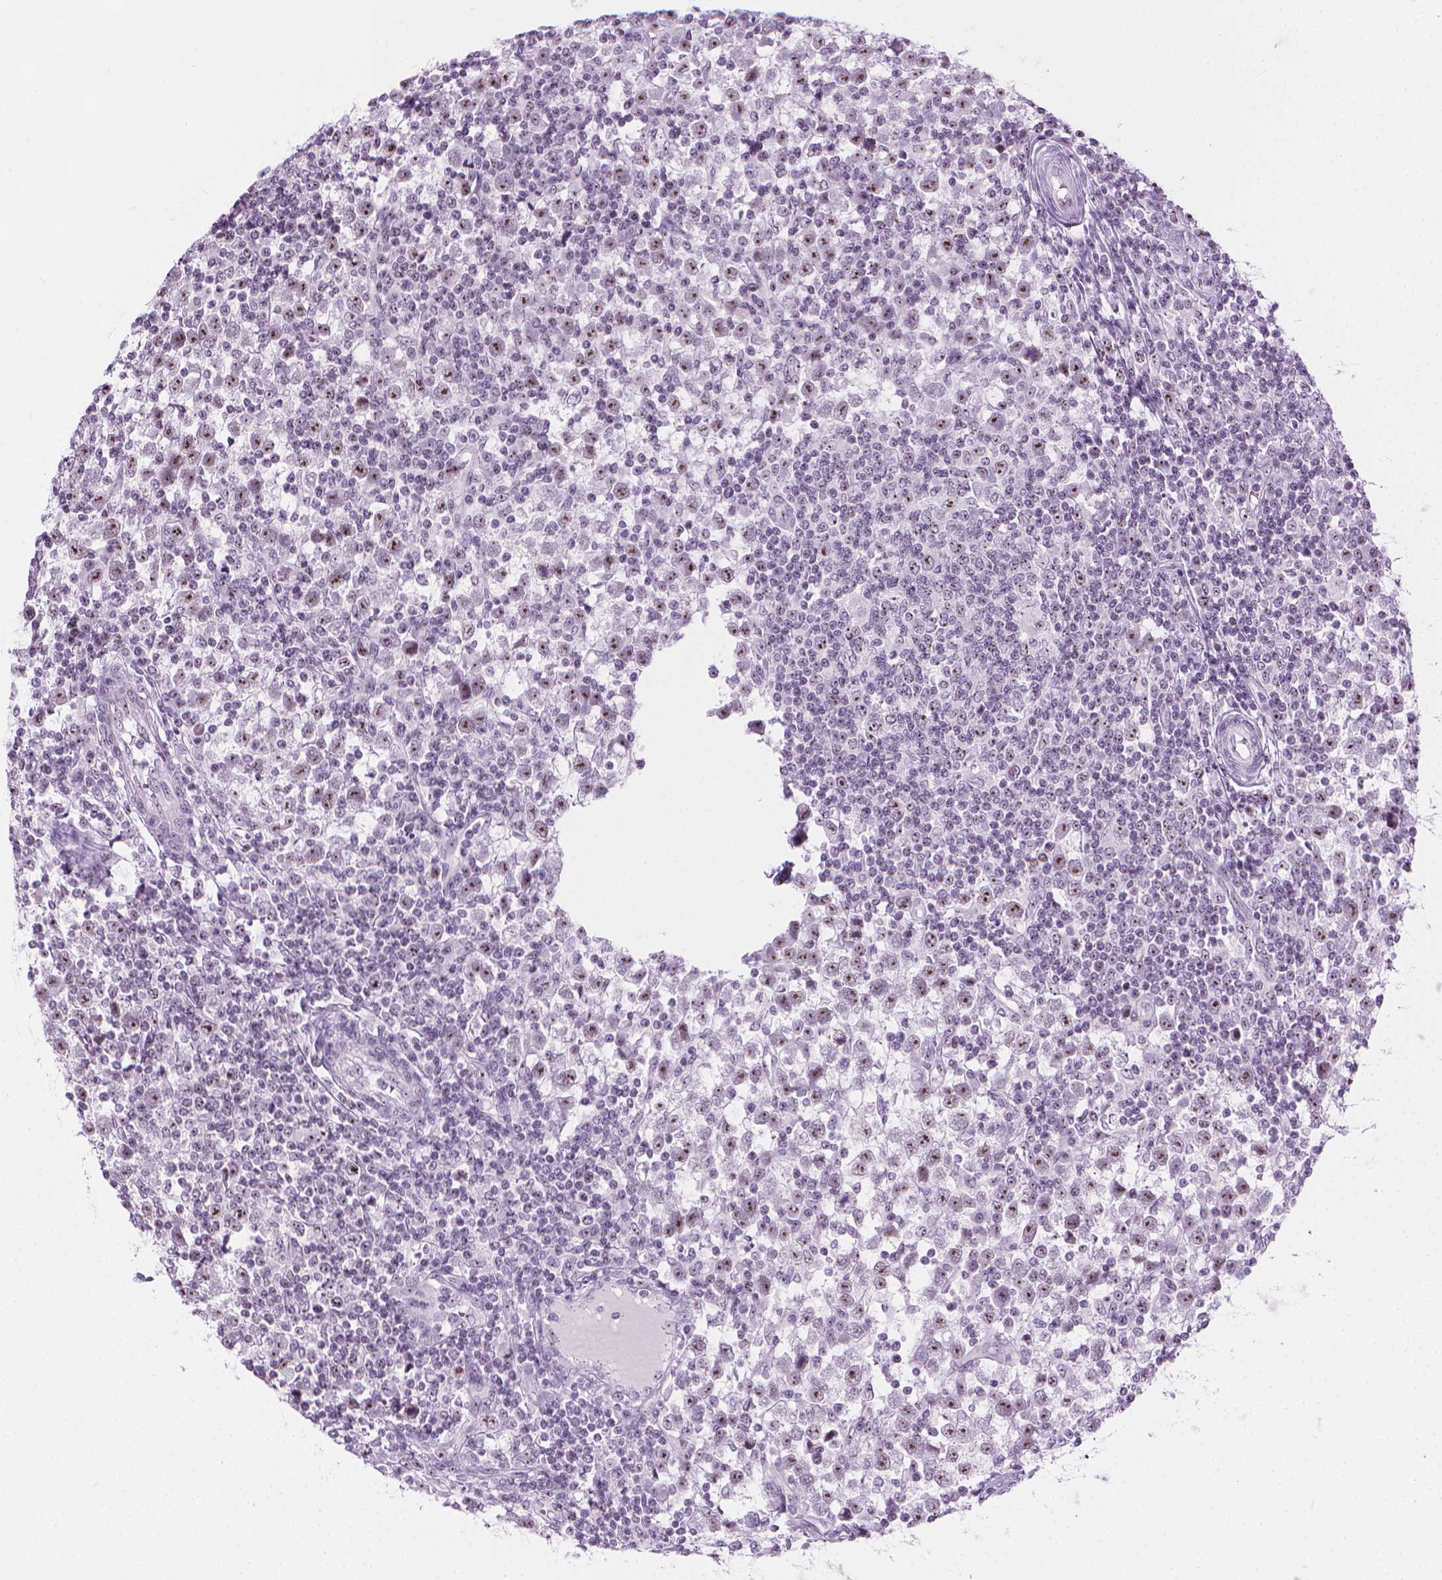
{"staining": {"intensity": "moderate", "quantity": "25%-75%", "location": "nuclear"}, "tissue": "testis cancer", "cell_type": "Tumor cells", "image_type": "cancer", "snomed": [{"axis": "morphology", "description": "Seminoma, NOS"}, {"axis": "topography", "description": "Testis"}], "caption": "There is medium levels of moderate nuclear expression in tumor cells of testis cancer (seminoma), as demonstrated by immunohistochemical staining (brown color).", "gene": "NOL7", "patient": {"sex": "male", "age": 34}}